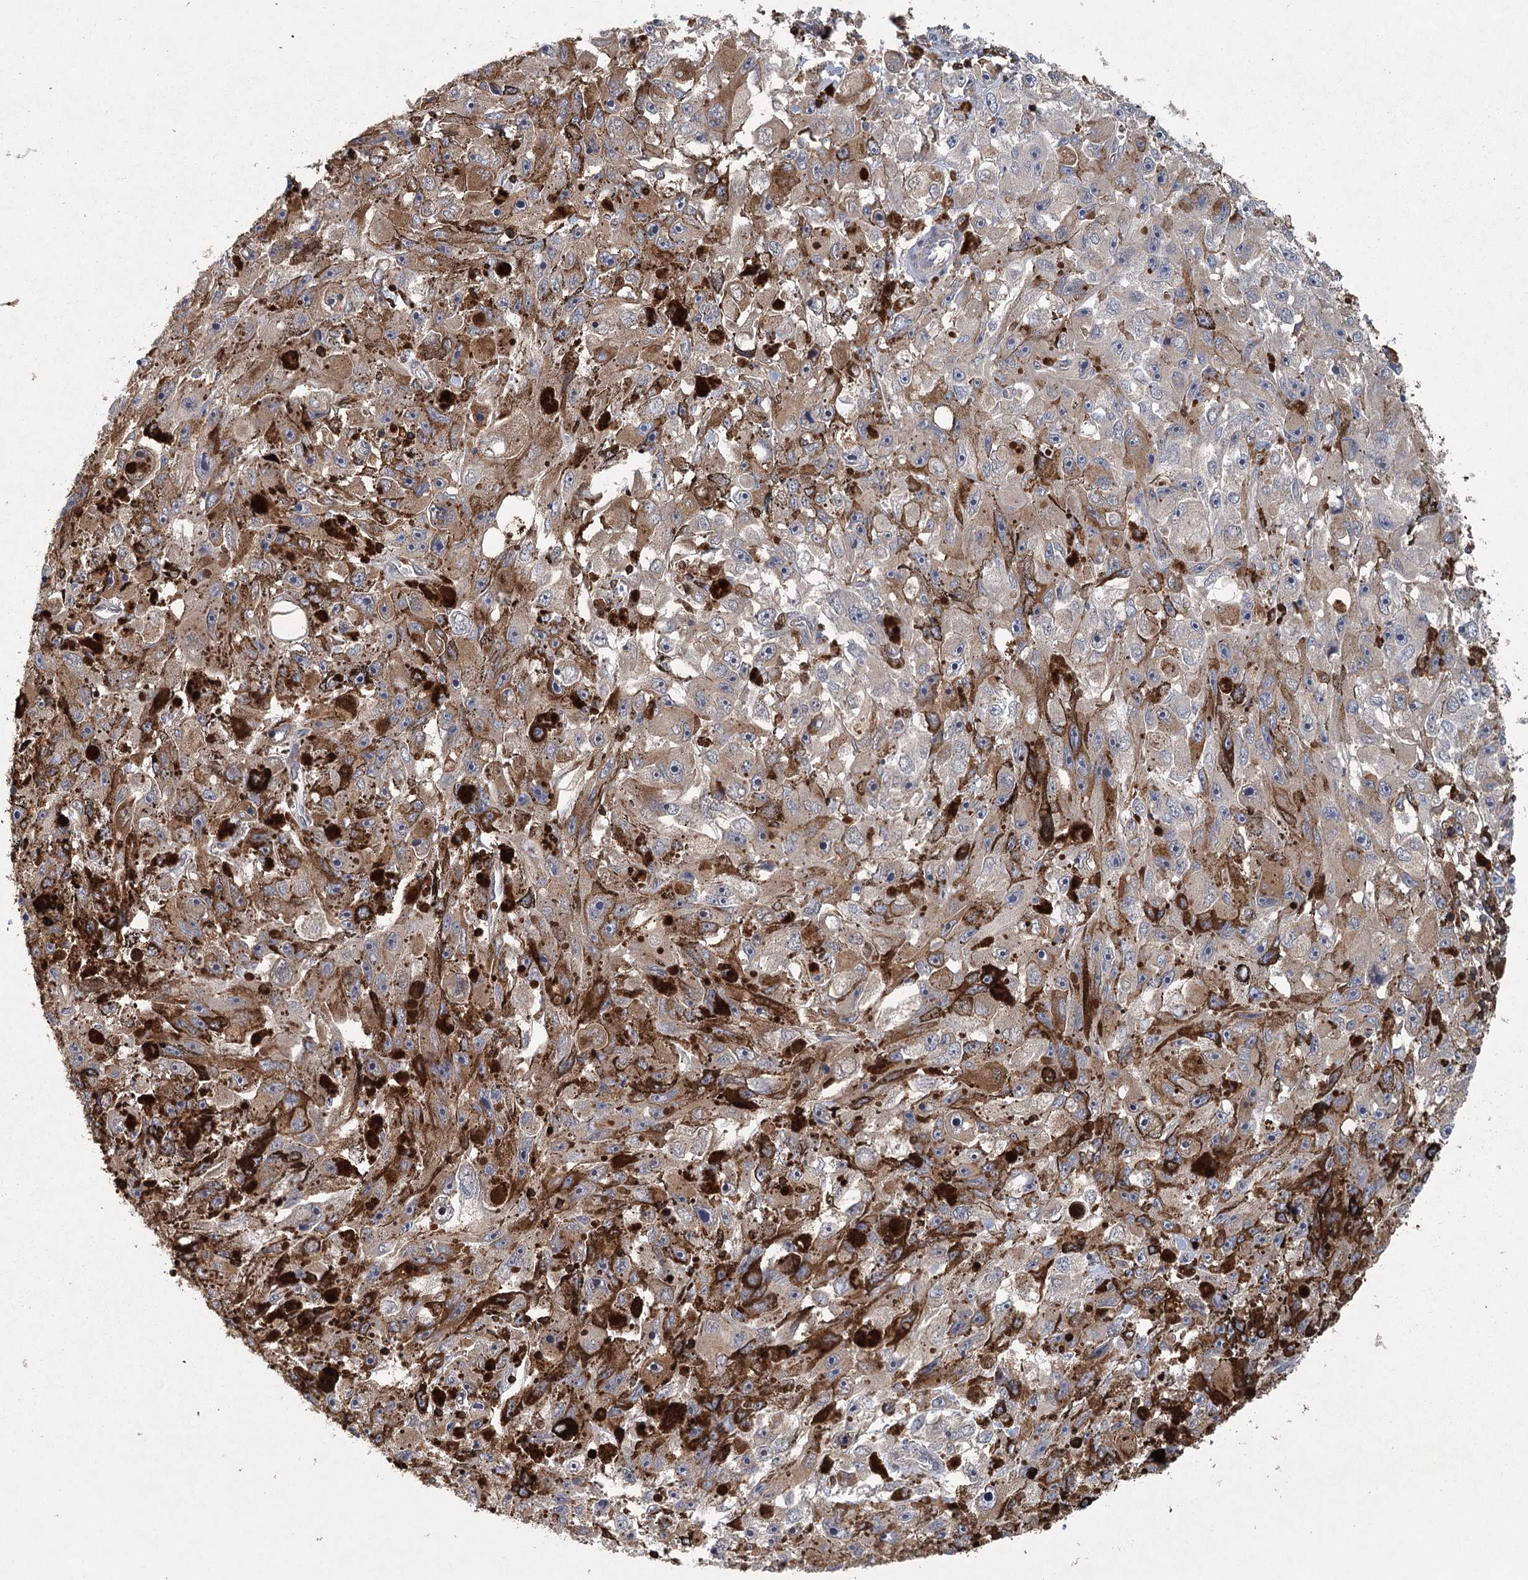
{"staining": {"intensity": "moderate", "quantity": ">75%", "location": "cytoplasmic/membranous"}, "tissue": "melanoma", "cell_type": "Tumor cells", "image_type": "cancer", "snomed": [{"axis": "morphology", "description": "Malignant melanoma, NOS"}, {"axis": "topography", "description": "Skin"}], "caption": "Tumor cells exhibit medium levels of moderate cytoplasmic/membranous staining in approximately >75% of cells in malignant melanoma.", "gene": "PLEKHA7", "patient": {"sex": "female", "age": 104}}